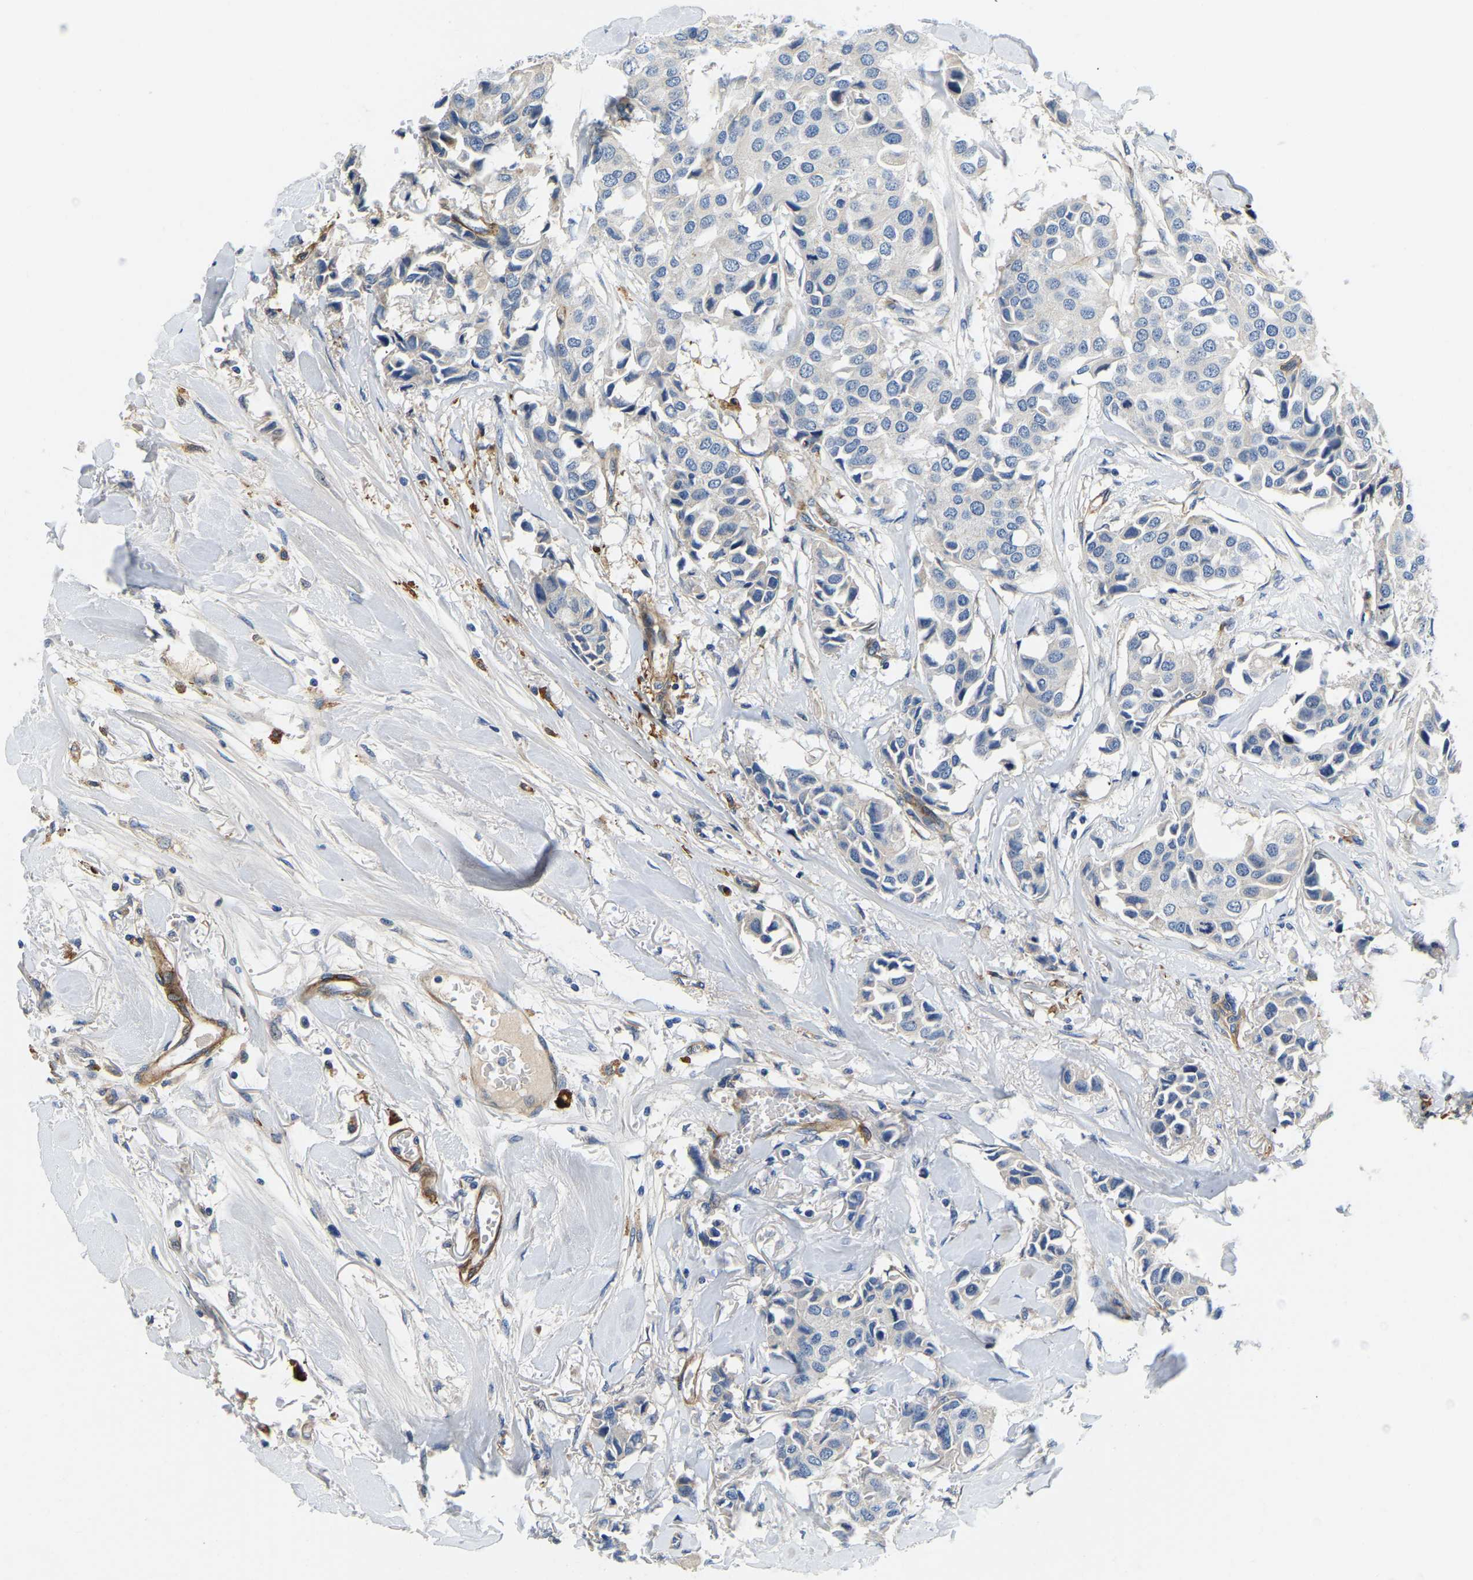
{"staining": {"intensity": "negative", "quantity": "none", "location": "none"}, "tissue": "breast cancer", "cell_type": "Tumor cells", "image_type": "cancer", "snomed": [{"axis": "morphology", "description": "Duct carcinoma"}, {"axis": "topography", "description": "Breast"}], "caption": "High power microscopy photomicrograph of an immunohistochemistry micrograph of breast cancer (invasive ductal carcinoma), revealing no significant expression in tumor cells.", "gene": "LIAS", "patient": {"sex": "female", "age": 80}}